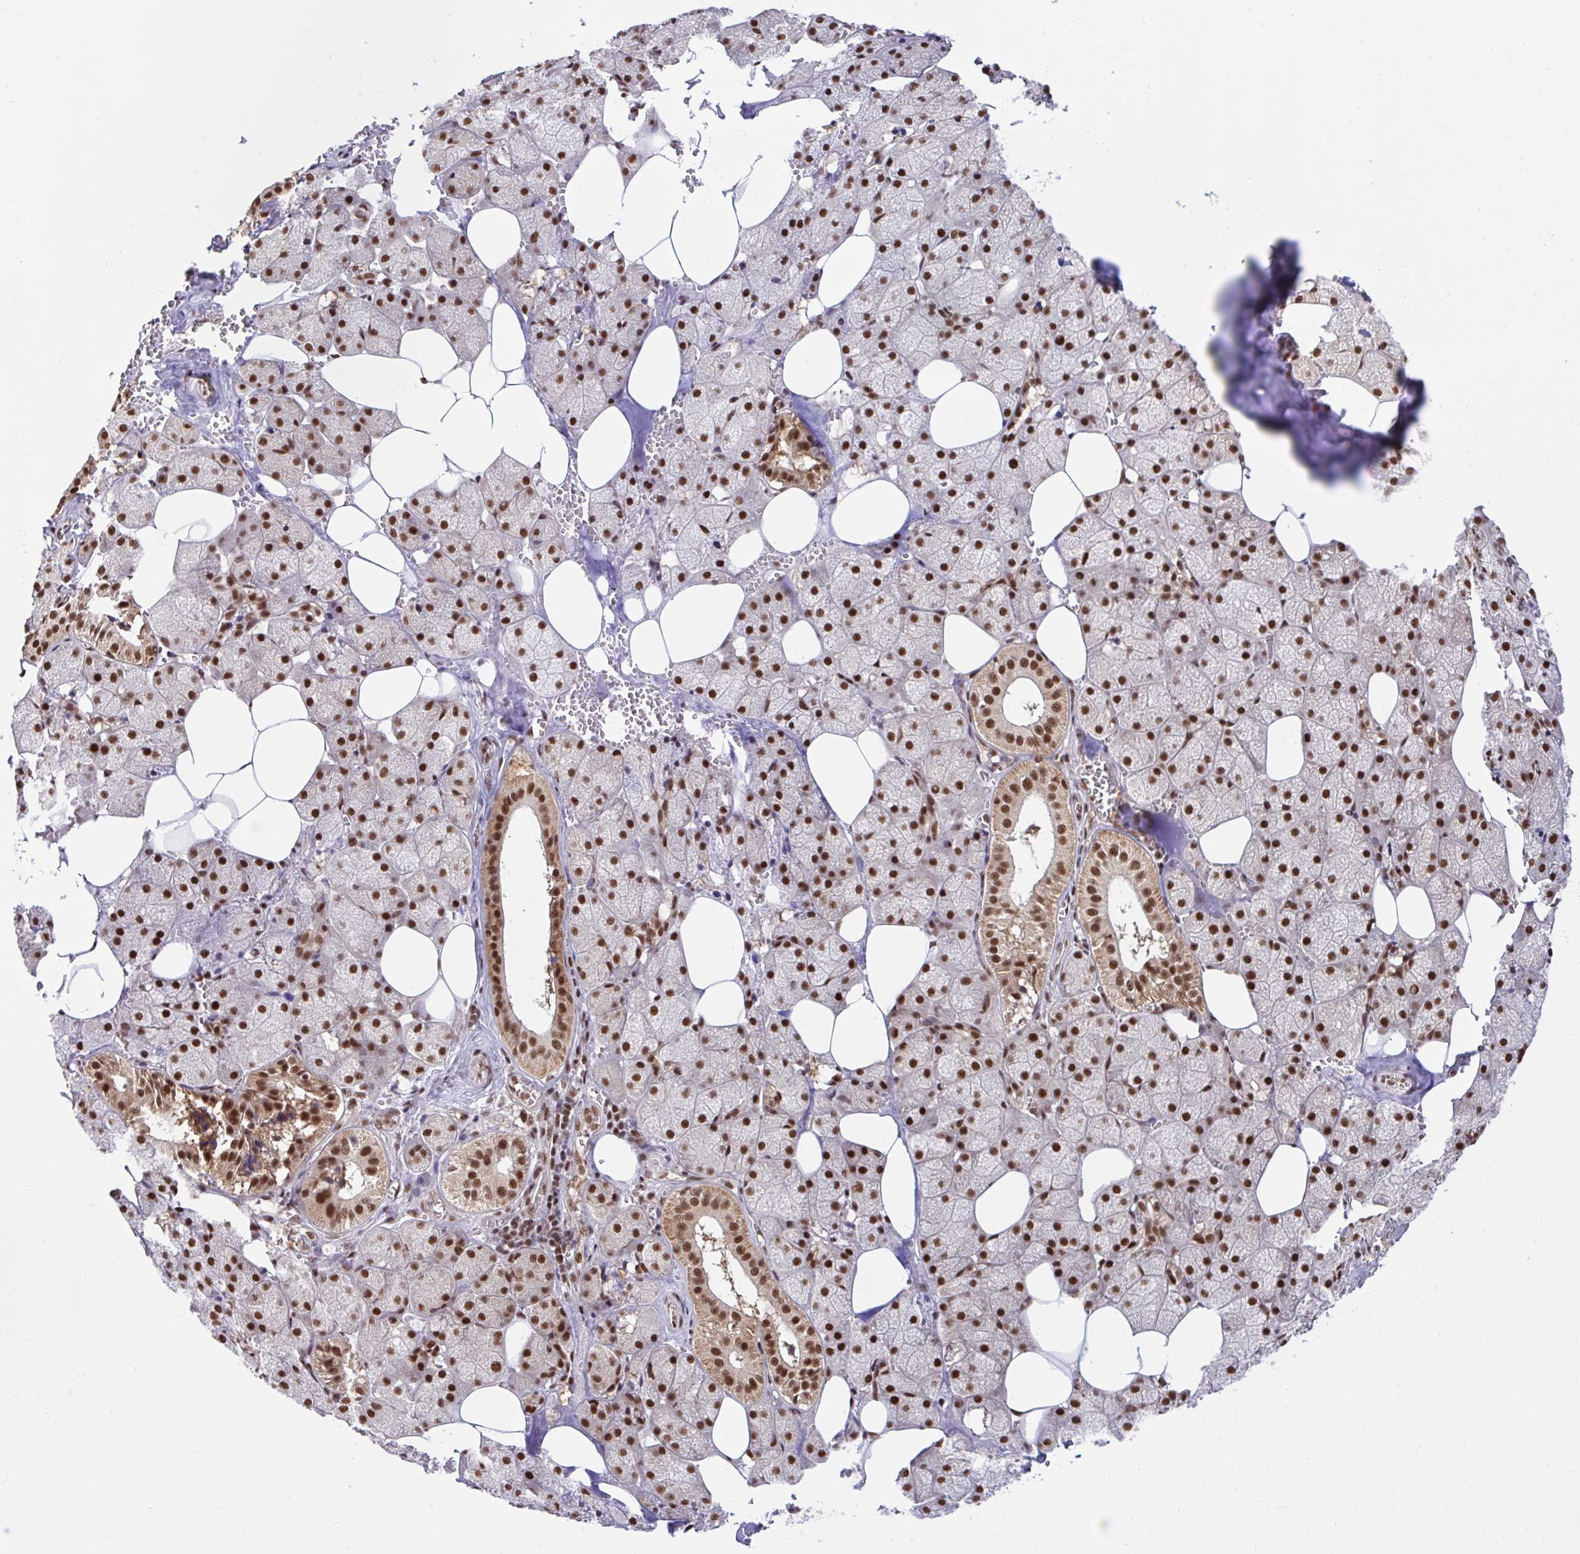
{"staining": {"intensity": "strong", "quantity": ">75%", "location": "cytoplasmic/membranous,nuclear"}, "tissue": "salivary gland", "cell_type": "Glandular cells", "image_type": "normal", "snomed": [{"axis": "morphology", "description": "Normal tissue, NOS"}, {"axis": "topography", "description": "Salivary gland"}, {"axis": "topography", "description": "Peripheral nerve tissue"}], "caption": "Immunohistochemical staining of benign human salivary gland exhibits high levels of strong cytoplasmic/membranous,nuclear positivity in about >75% of glandular cells.", "gene": "ABCA9", "patient": {"sex": "male", "age": 38}}